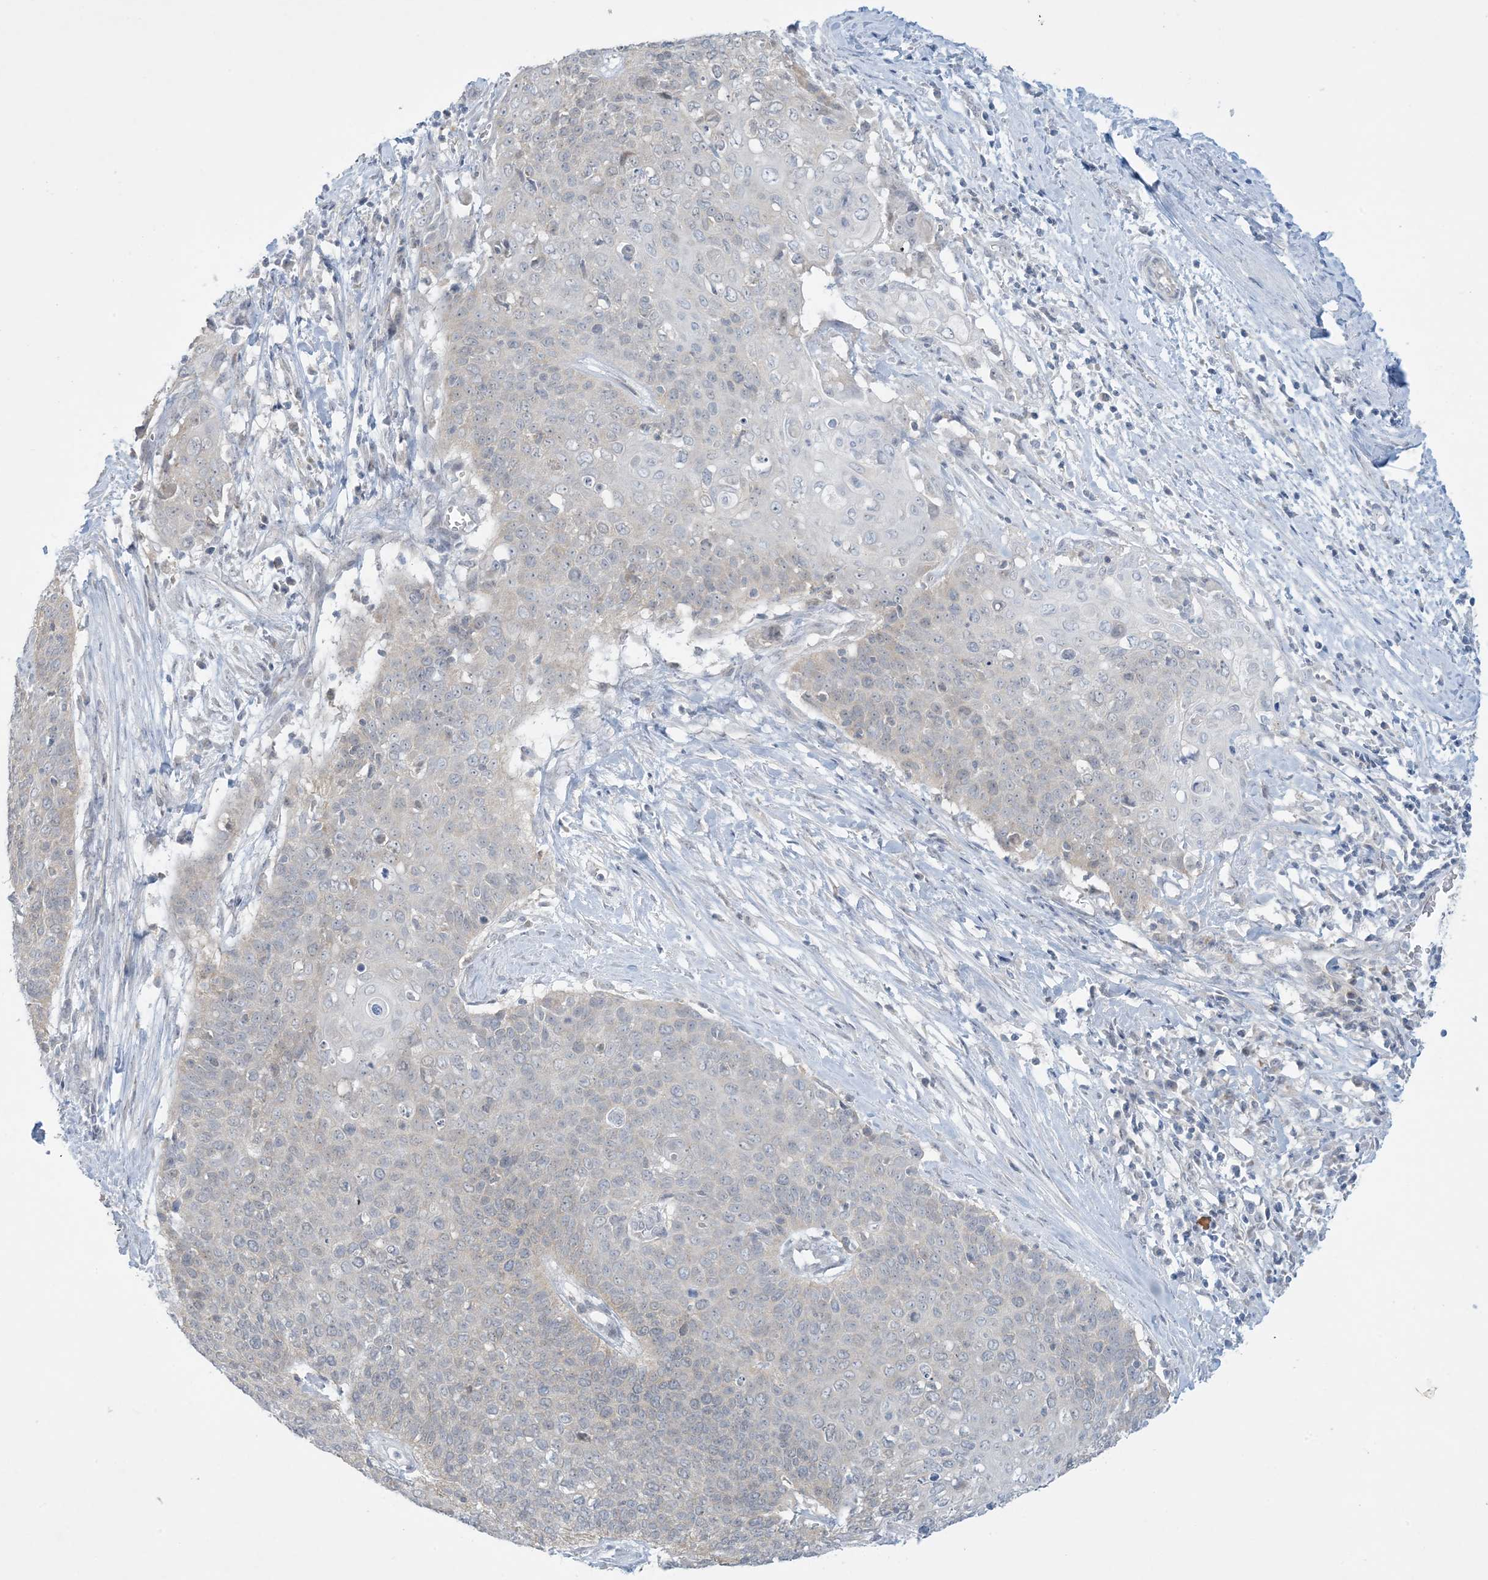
{"staining": {"intensity": "negative", "quantity": "none", "location": "none"}, "tissue": "cervical cancer", "cell_type": "Tumor cells", "image_type": "cancer", "snomed": [{"axis": "morphology", "description": "Squamous cell carcinoma, NOS"}, {"axis": "topography", "description": "Cervix"}], "caption": "The photomicrograph reveals no staining of tumor cells in squamous cell carcinoma (cervical).", "gene": "MRPS18A", "patient": {"sex": "female", "age": 39}}